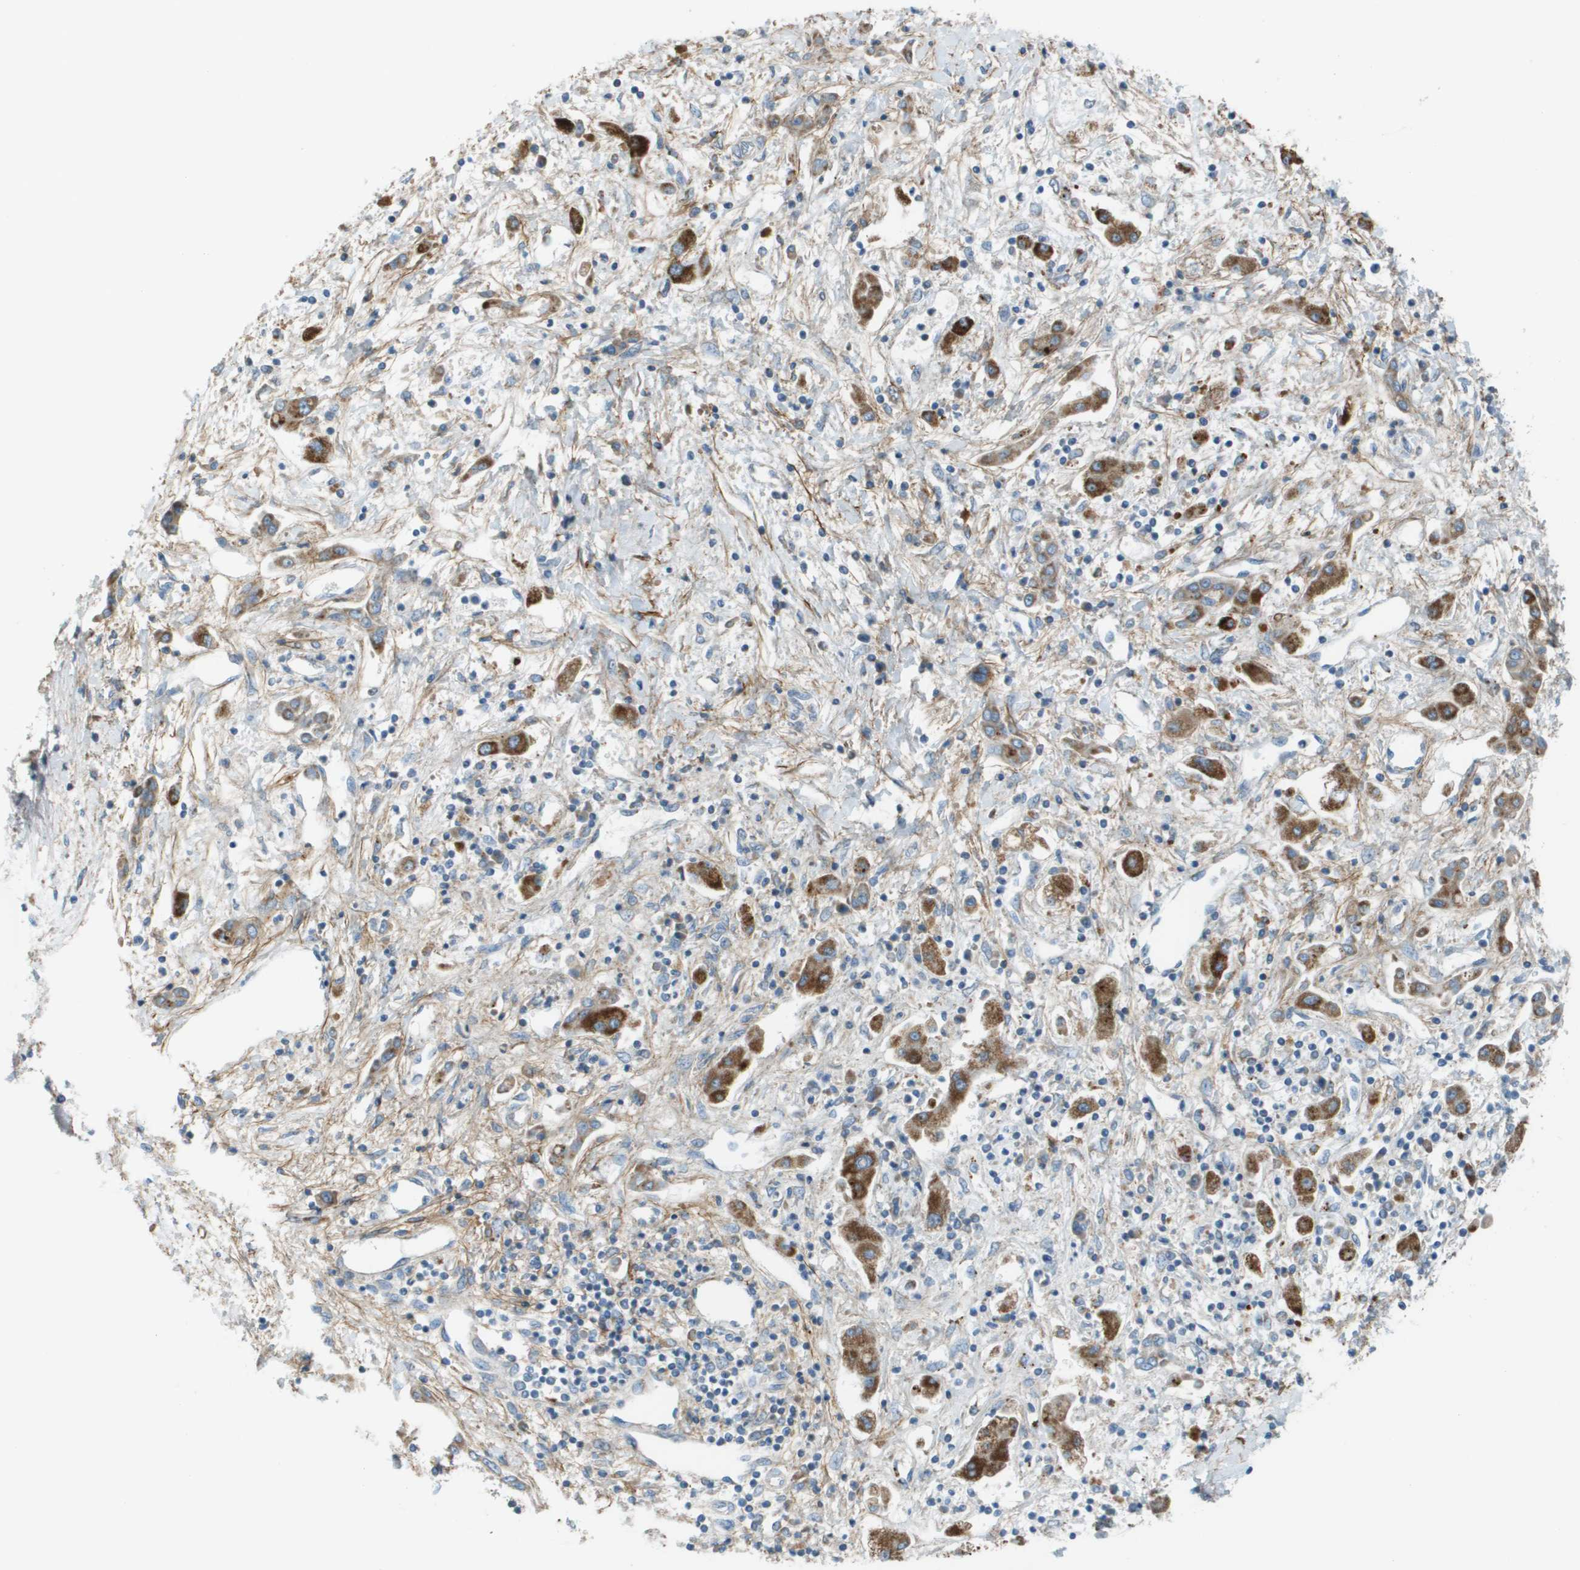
{"staining": {"intensity": "strong", "quantity": ">75%", "location": "cytoplasmic/membranous"}, "tissue": "liver cancer", "cell_type": "Tumor cells", "image_type": "cancer", "snomed": [{"axis": "morphology", "description": "Cholangiocarcinoma"}, {"axis": "topography", "description": "Liver"}], "caption": "This is a histology image of immunohistochemistry (IHC) staining of liver cancer, which shows strong positivity in the cytoplasmic/membranous of tumor cells.", "gene": "GALNT6", "patient": {"sex": "male", "age": 50}}